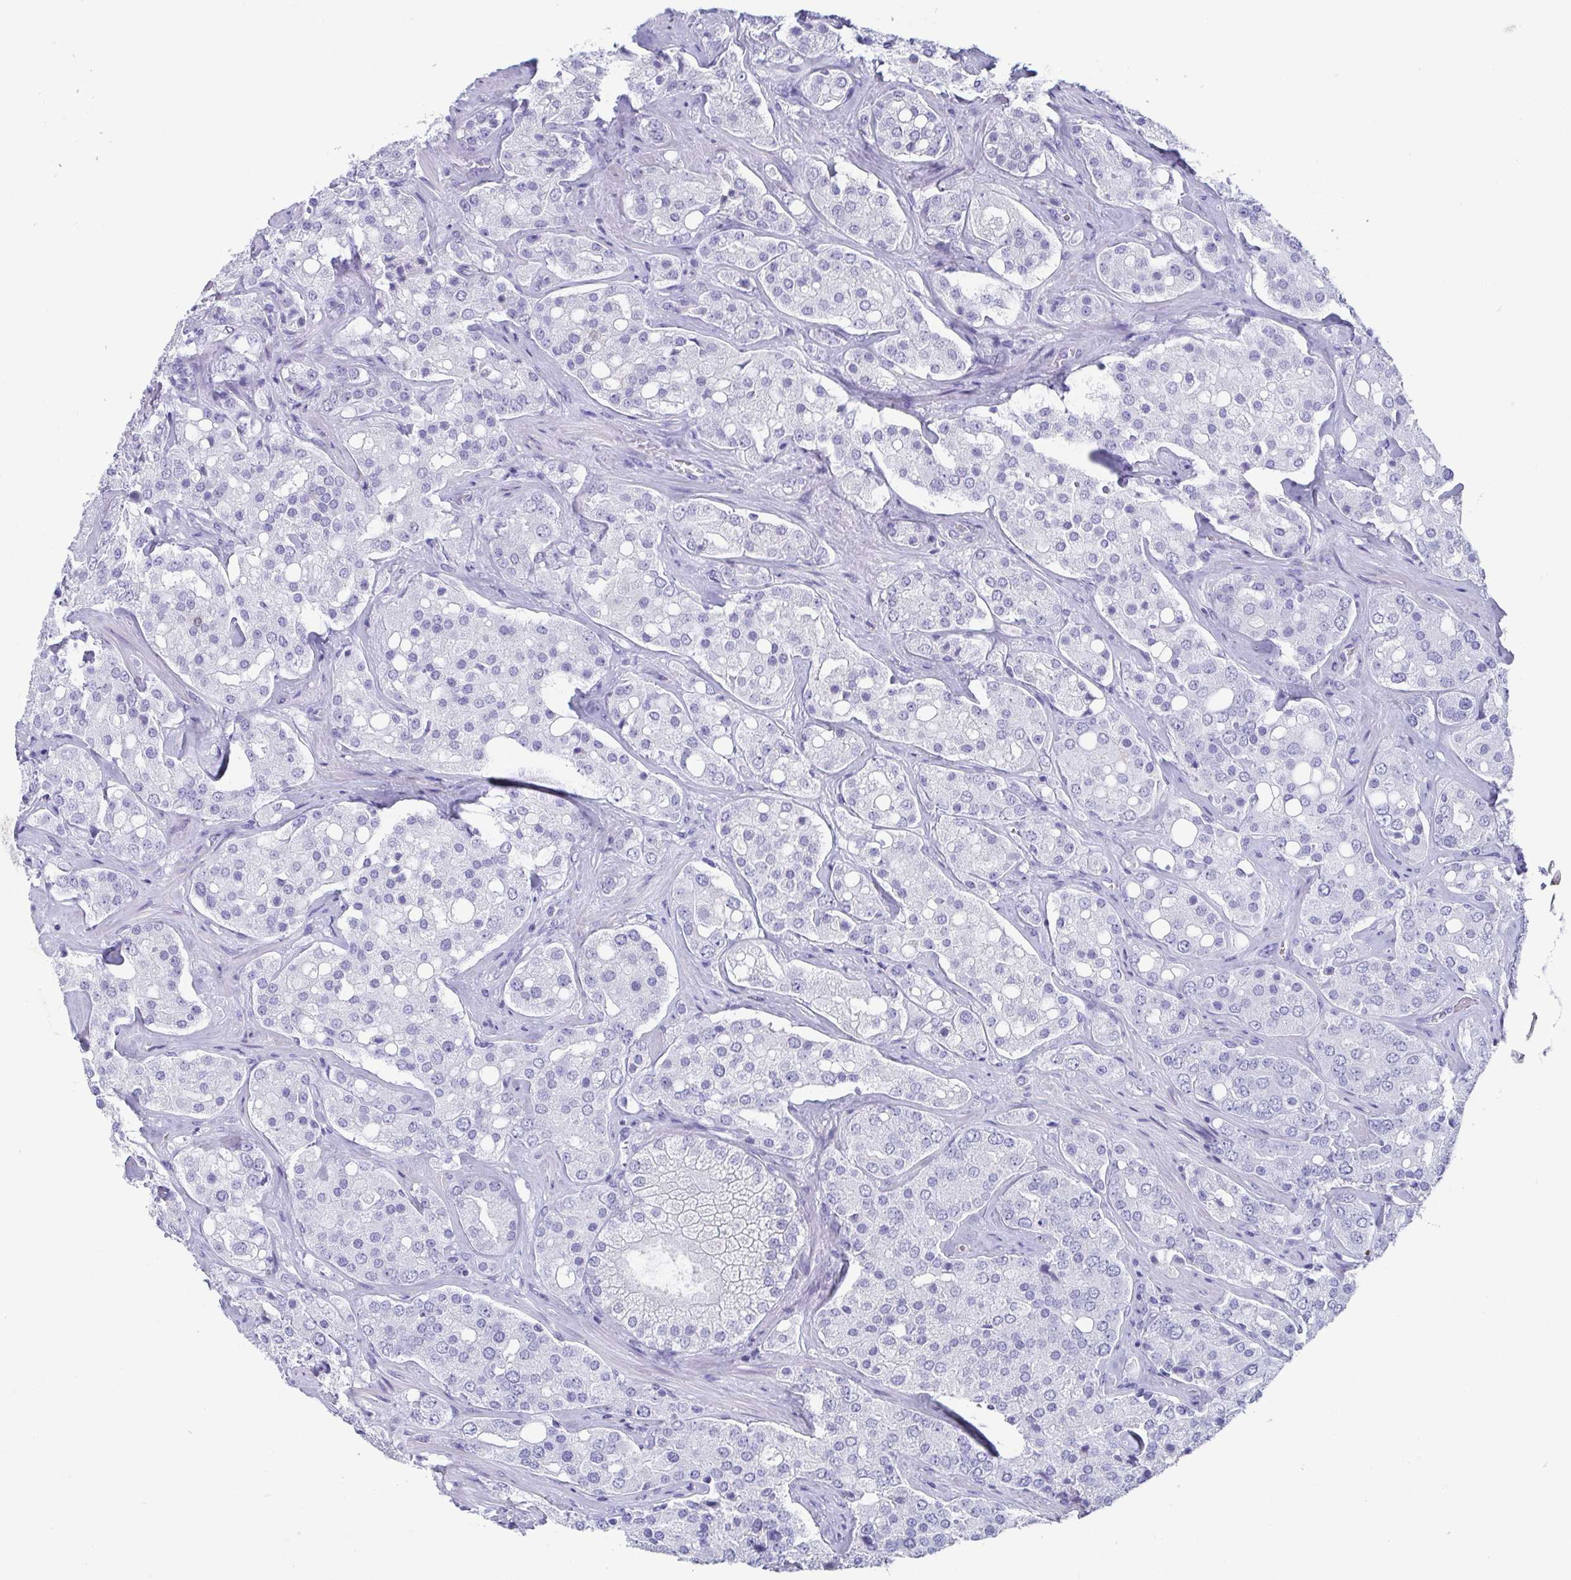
{"staining": {"intensity": "negative", "quantity": "none", "location": "none"}, "tissue": "prostate cancer", "cell_type": "Tumor cells", "image_type": "cancer", "snomed": [{"axis": "morphology", "description": "Adenocarcinoma, High grade"}, {"axis": "topography", "description": "Prostate"}], "caption": "A micrograph of human prostate adenocarcinoma (high-grade) is negative for staining in tumor cells.", "gene": "SCGN", "patient": {"sex": "male", "age": 67}}